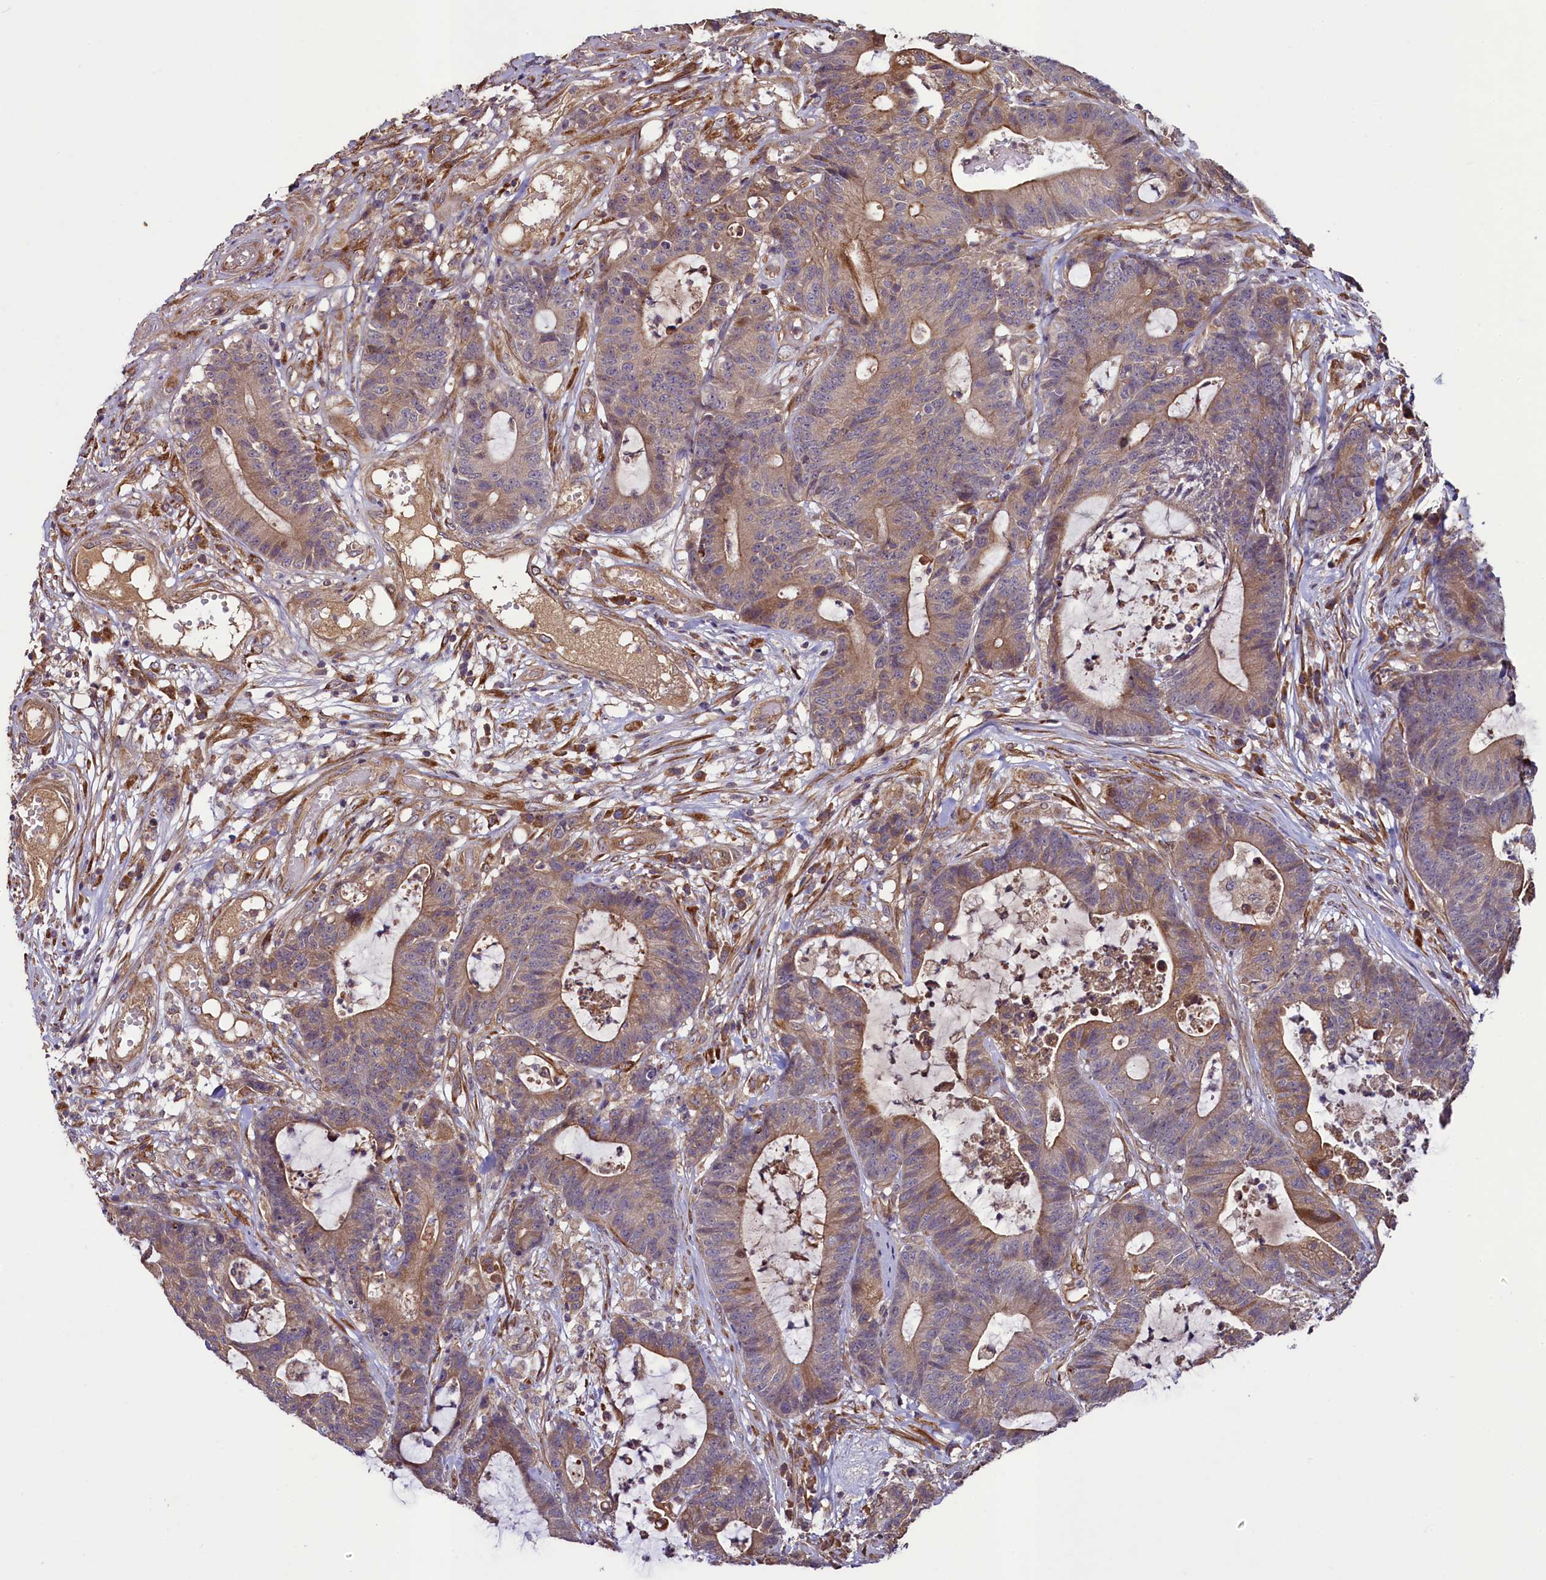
{"staining": {"intensity": "moderate", "quantity": "25%-75%", "location": "cytoplasmic/membranous"}, "tissue": "colorectal cancer", "cell_type": "Tumor cells", "image_type": "cancer", "snomed": [{"axis": "morphology", "description": "Adenocarcinoma, NOS"}, {"axis": "topography", "description": "Colon"}], "caption": "Immunohistochemistry (IHC) staining of colorectal adenocarcinoma, which displays medium levels of moderate cytoplasmic/membranous staining in about 25%-75% of tumor cells indicating moderate cytoplasmic/membranous protein expression. The staining was performed using DAB (3,3'-diaminobenzidine) (brown) for protein detection and nuclei were counterstained in hematoxylin (blue).", "gene": "CCDC102A", "patient": {"sex": "female", "age": 84}}